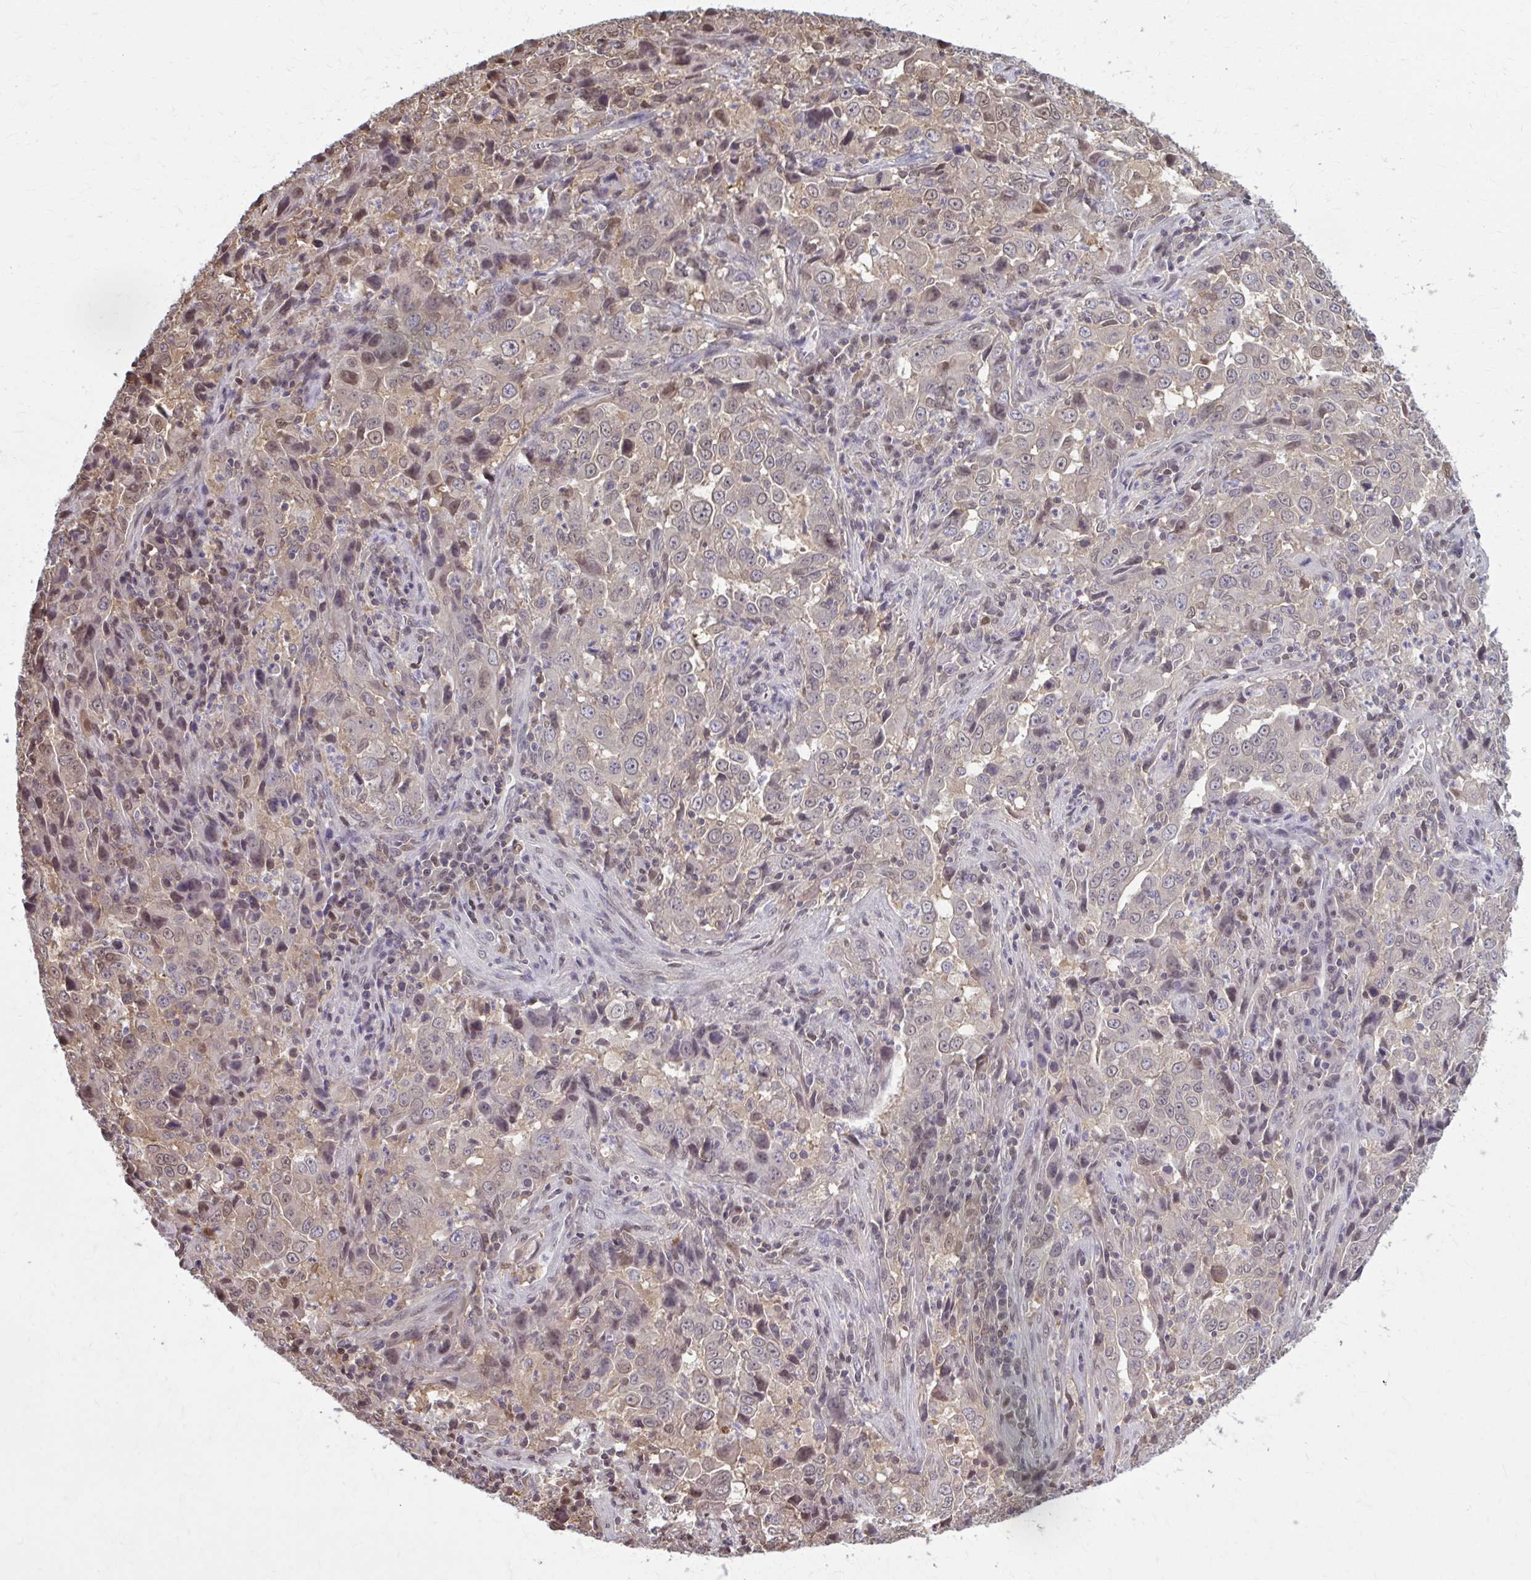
{"staining": {"intensity": "weak", "quantity": "25%-75%", "location": "cytoplasmic/membranous,nuclear"}, "tissue": "lung cancer", "cell_type": "Tumor cells", "image_type": "cancer", "snomed": [{"axis": "morphology", "description": "Adenocarcinoma, NOS"}, {"axis": "topography", "description": "Lung"}], "caption": "Tumor cells display low levels of weak cytoplasmic/membranous and nuclear staining in approximately 25%-75% of cells in human lung cancer (adenocarcinoma).", "gene": "MDH1", "patient": {"sex": "male", "age": 67}}